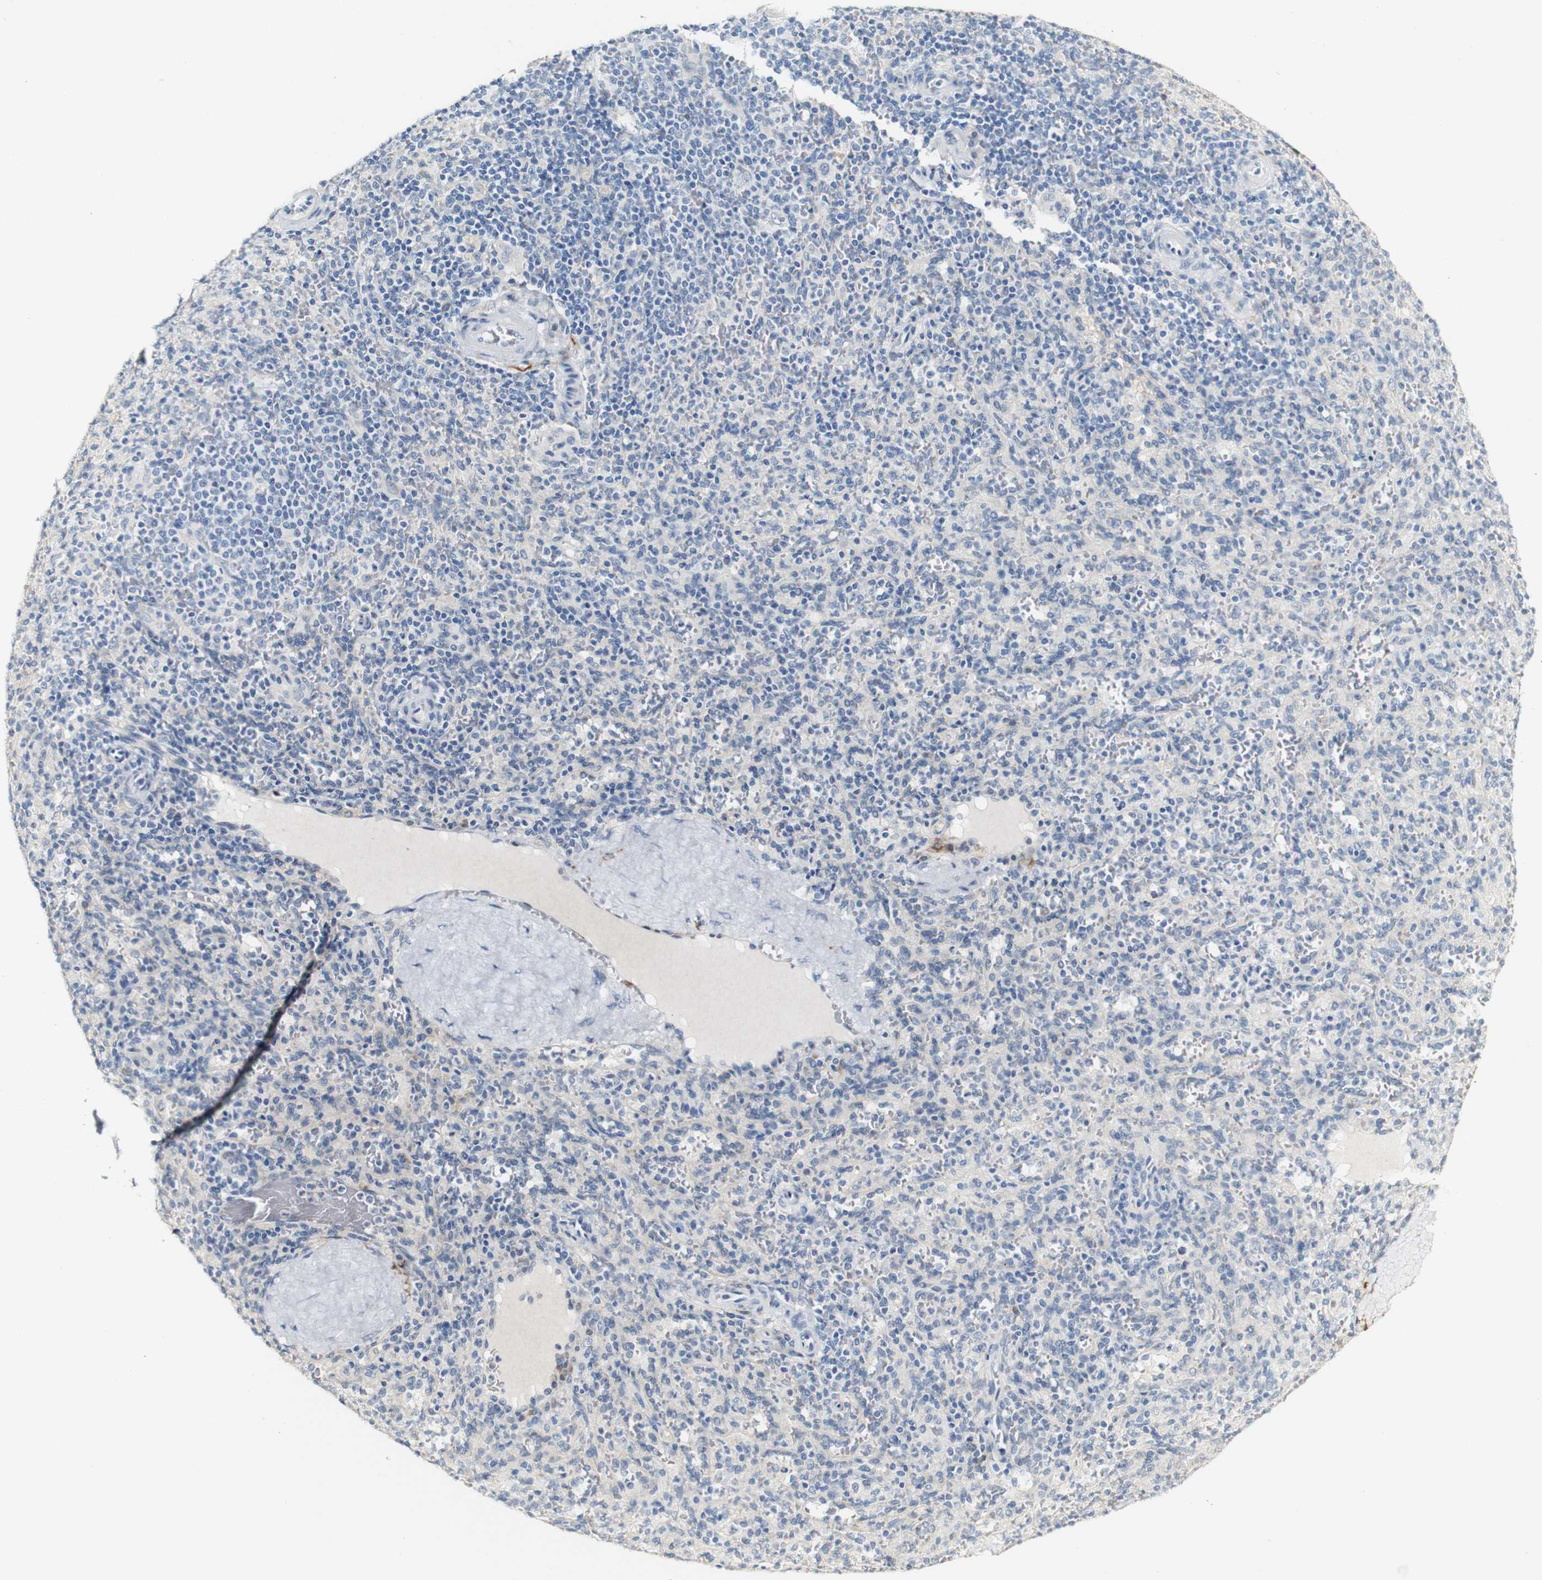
{"staining": {"intensity": "negative", "quantity": "none", "location": "none"}, "tissue": "spleen", "cell_type": "Cells in red pulp", "image_type": "normal", "snomed": [{"axis": "morphology", "description": "Normal tissue, NOS"}, {"axis": "topography", "description": "Spleen"}], "caption": "A photomicrograph of spleen stained for a protein shows no brown staining in cells in red pulp.", "gene": "FMO3", "patient": {"sex": "male", "age": 36}}